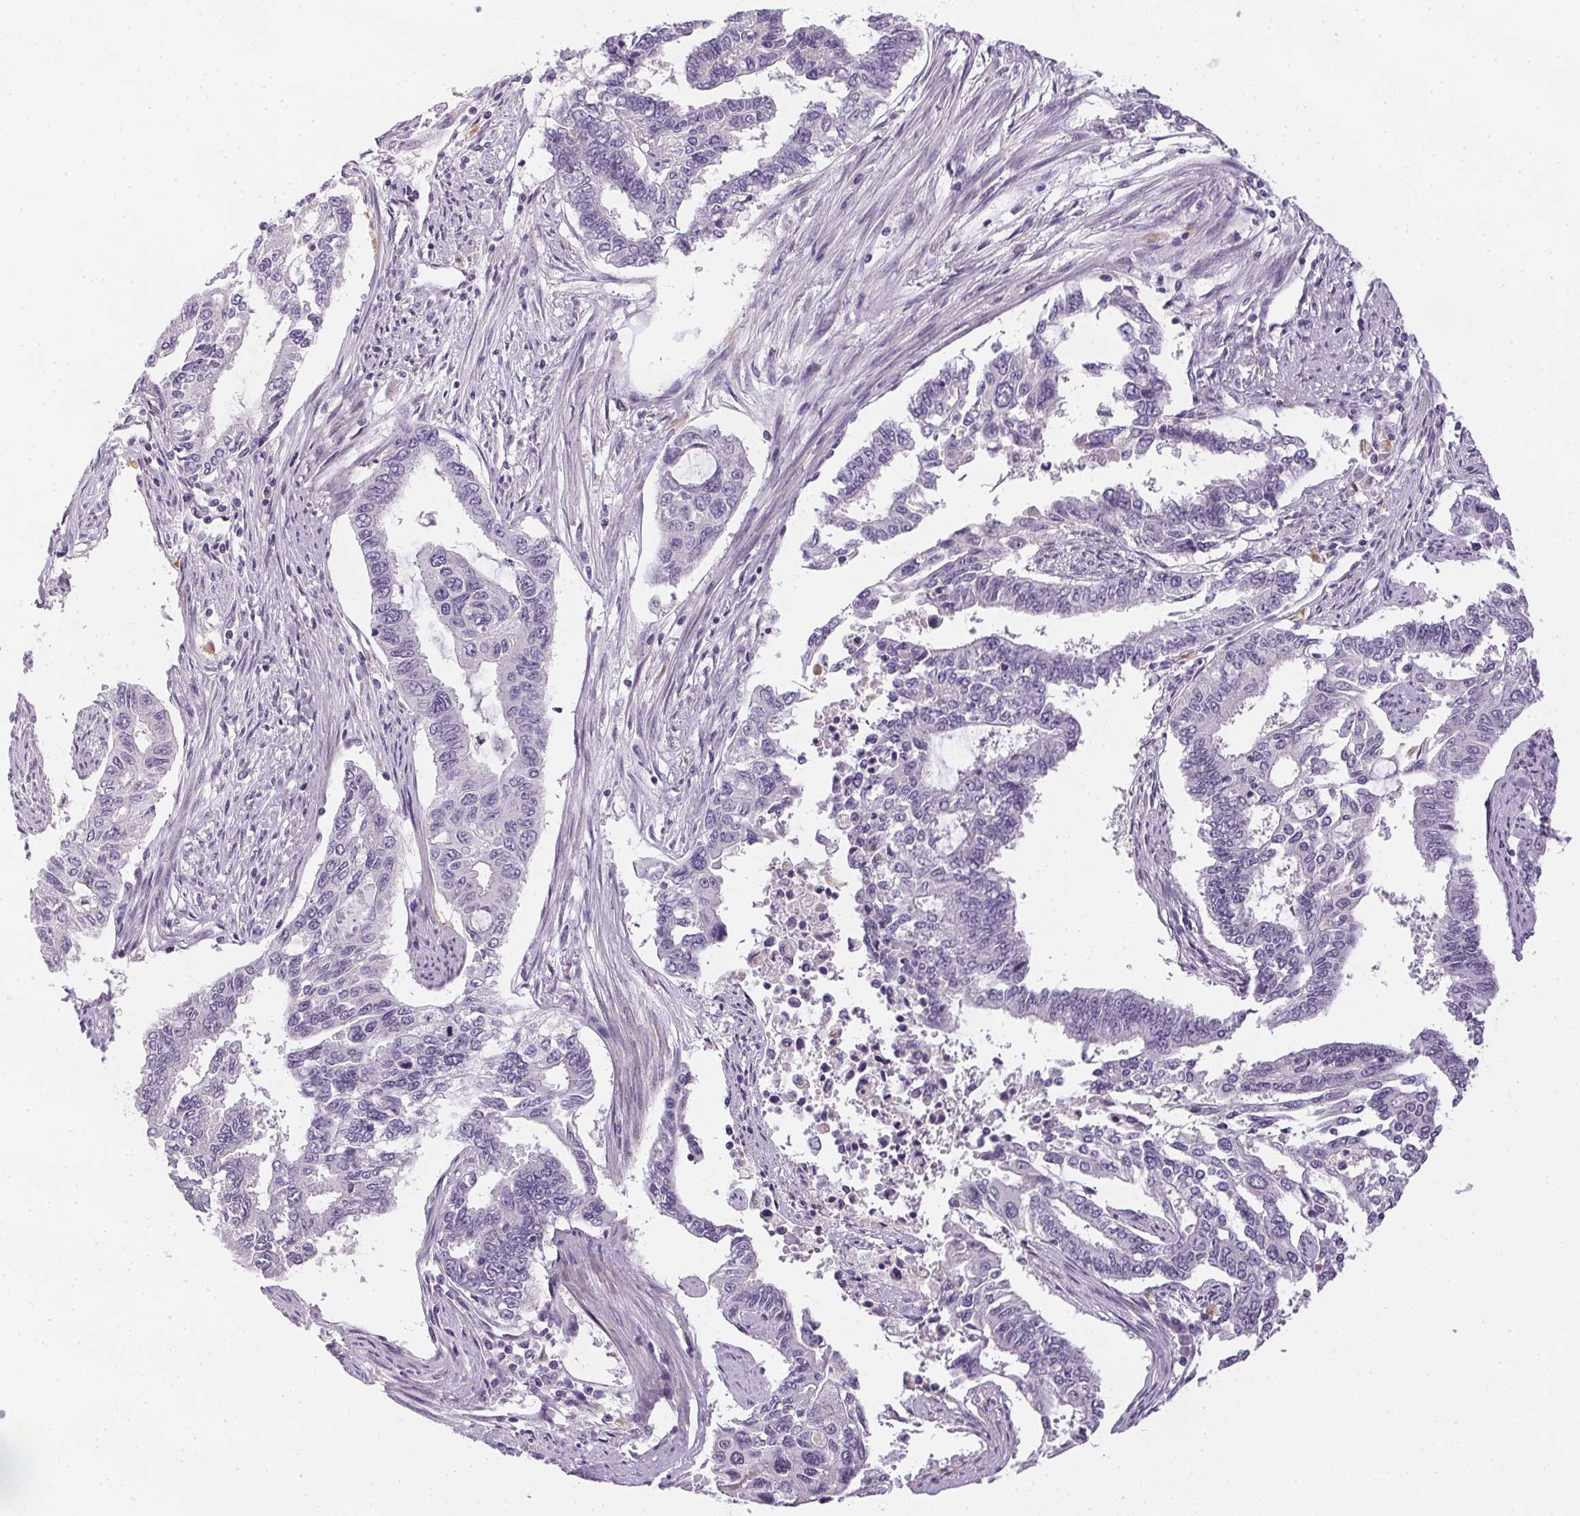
{"staining": {"intensity": "negative", "quantity": "none", "location": "none"}, "tissue": "endometrial cancer", "cell_type": "Tumor cells", "image_type": "cancer", "snomed": [{"axis": "morphology", "description": "Adenocarcinoma, NOS"}, {"axis": "topography", "description": "Uterus"}], "caption": "Tumor cells are negative for brown protein staining in adenocarcinoma (endometrial).", "gene": "GSDMC", "patient": {"sex": "female", "age": 59}}